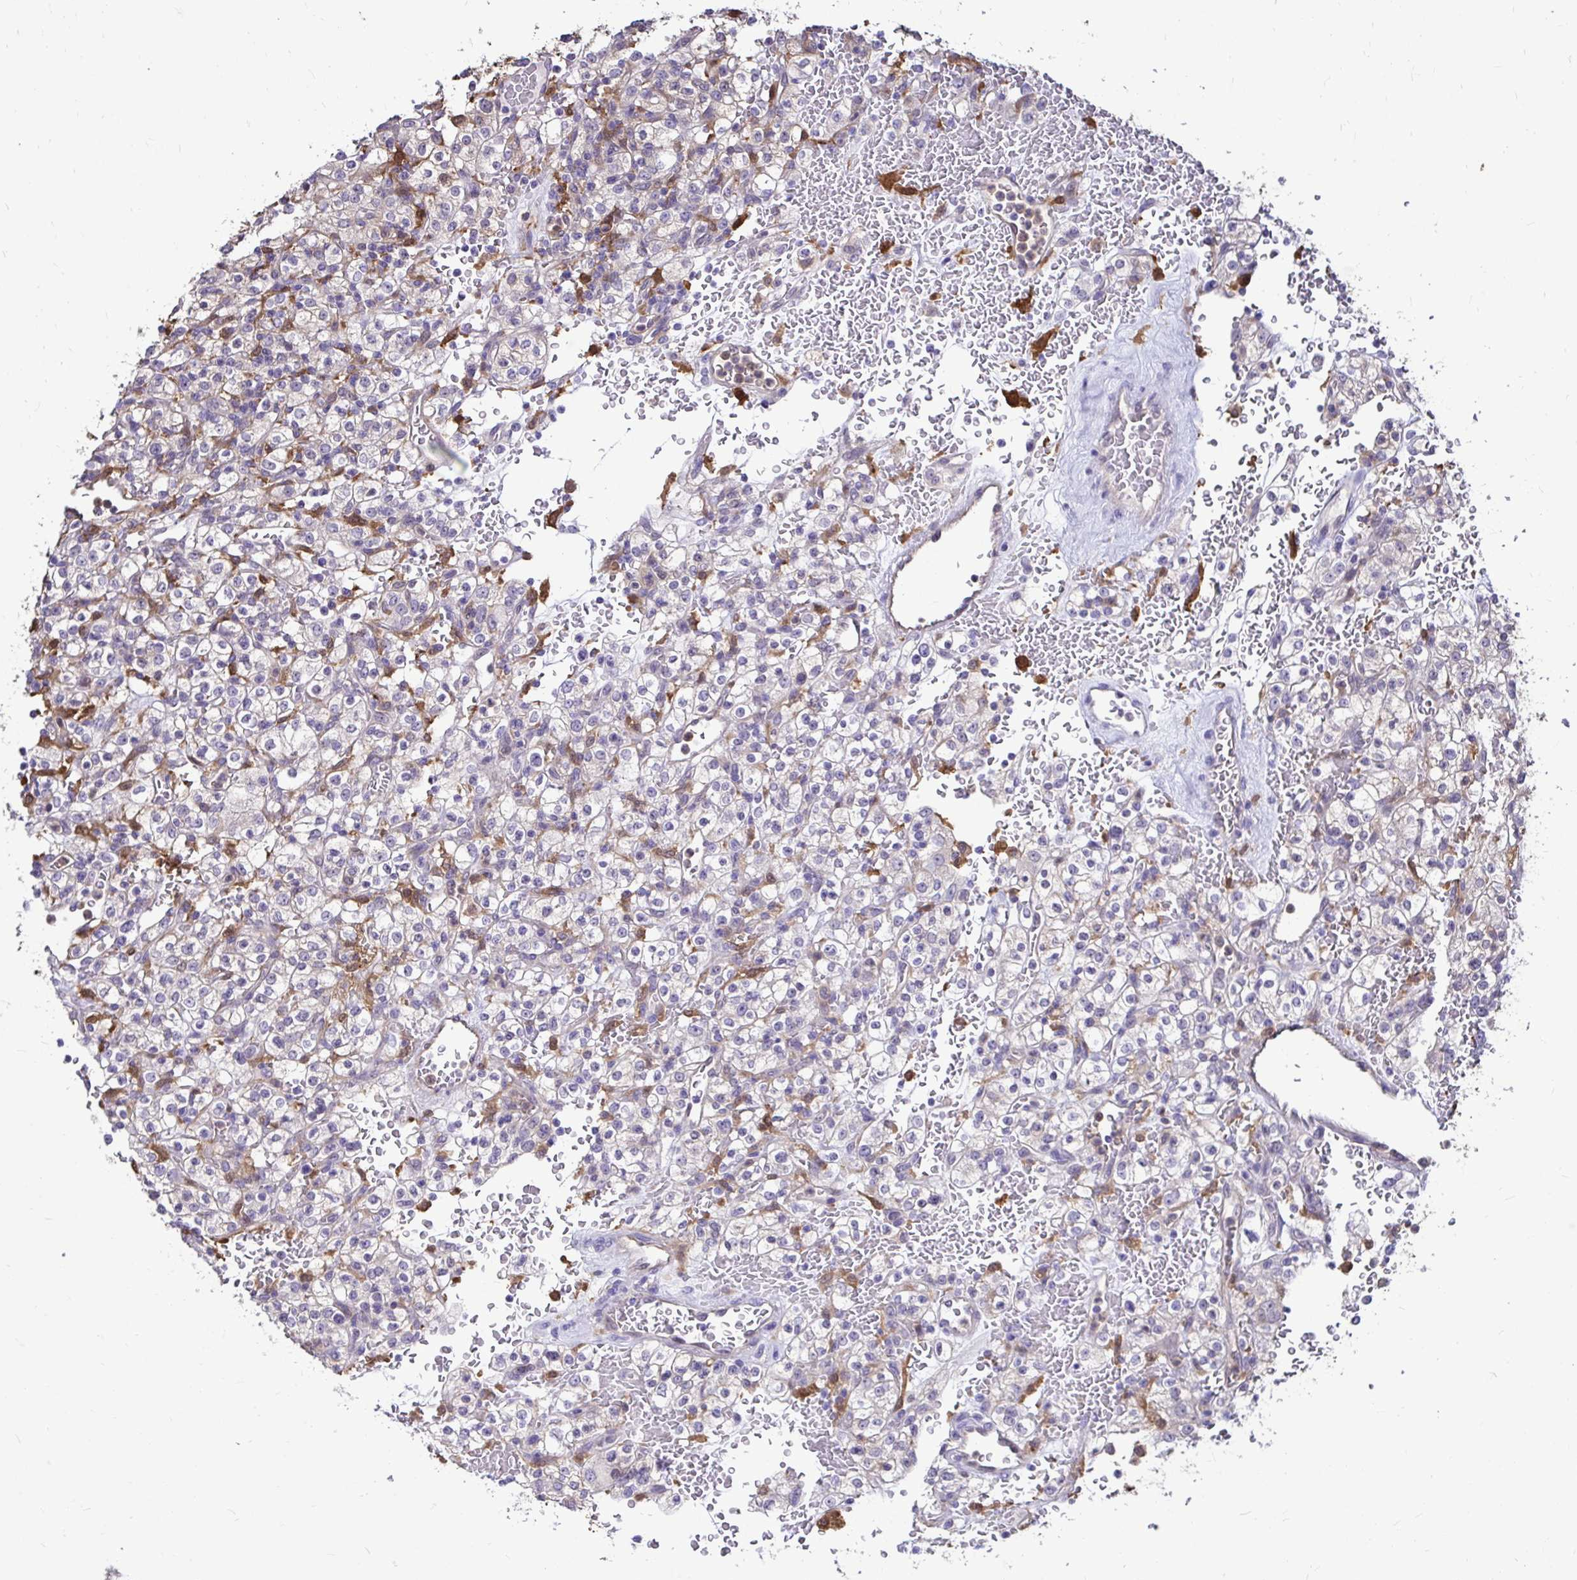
{"staining": {"intensity": "negative", "quantity": "none", "location": "none"}, "tissue": "renal cancer", "cell_type": "Tumor cells", "image_type": "cancer", "snomed": [{"axis": "morphology", "description": "Normal tissue, NOS"}, {"axis": "morphology", "description": "Adenocarcinoma, NOS"}, {"axis": "topography", "description": "Kidney"}], "caption": "Immunohistochemistry (IHC) histopathology image of neoplastic tissue: human adenocarcinoma (renal) stained with DAB displays no significant protein staining in tumor cells.", "gene": "IDH1", "patient": {"sex": "female", "age": 72}}